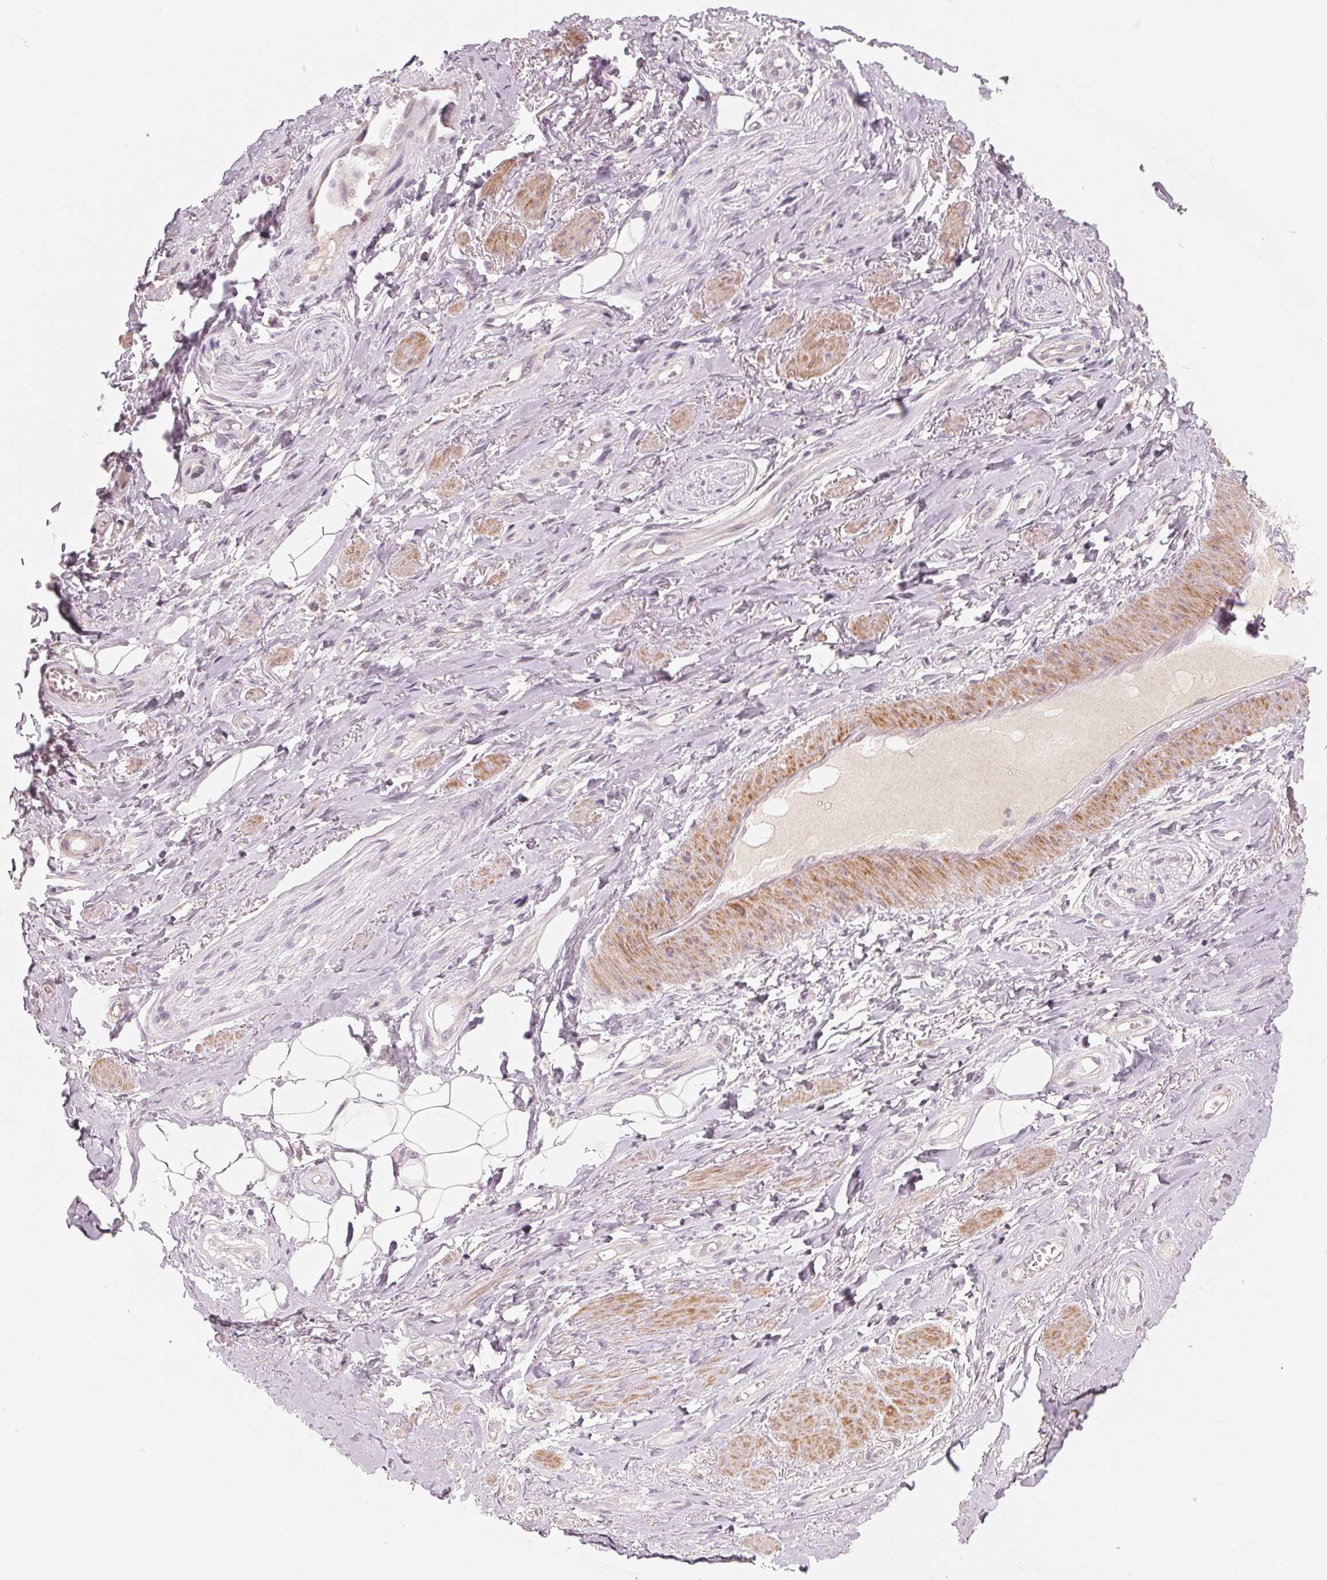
{"staining": {"intensity": "negative", "quantity": "none", "location": "none"}, "tissue": "adipose tissue", "cell_type": "Adipocytes", "image_type": "normal", "snomed": [{"axis": "morphology", "description": "Normal tissue, NOS"}, {"axis": "topography", "description": "Anal"}, {"axis": "topography", "description": "Peripheral nerve tissue"}], "caption": "DAB (3,3'-diaminobenzidine) immunohistochemical staining of benign adipose tissue exhibits no significant expression in adipocytes.", "gene": "GHITM", "patient": {"sex": "male", "age": 53}}